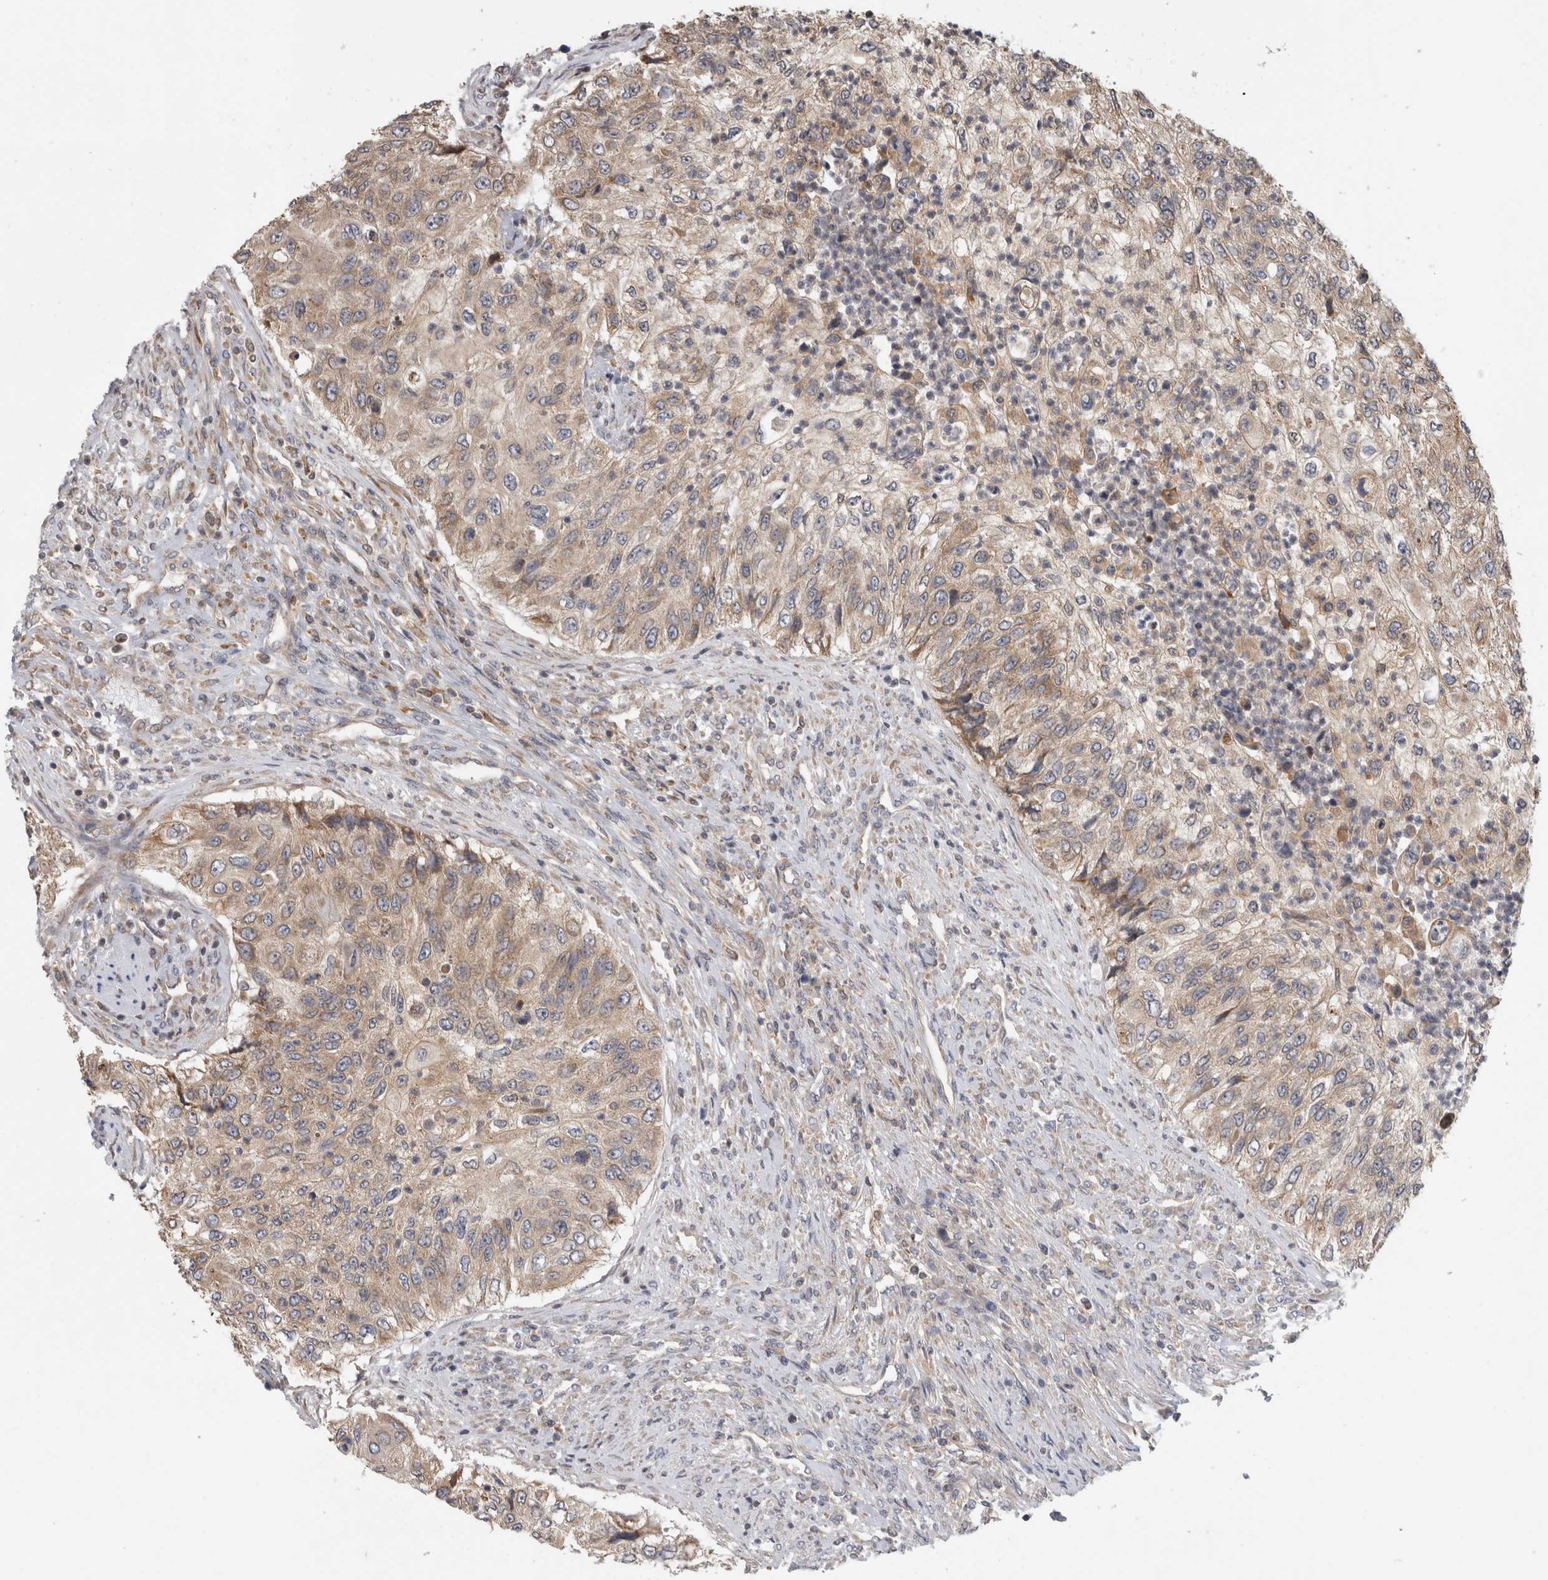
{"staining": {"intensity": "weak", "quantity": ">75%", "location": "cytoplasmic/membranous"}, "tissue": "urothelial cancer", "cell_type": "Tumor cells", "image_type": "cancer", "snomed": [{"axis": "morphology", "description": "Urothelial carcinoma, High grade"}, {"axis": "topography", "description": "Urinary bladder"}], "caption": "A brown stain labels weak cytoplasmic/membranous expression of a protein in urothelial carcinoma (high-grade) tumor cells.", "gene": "PARP6", "patient": {"sex": "female", "age": 60}}